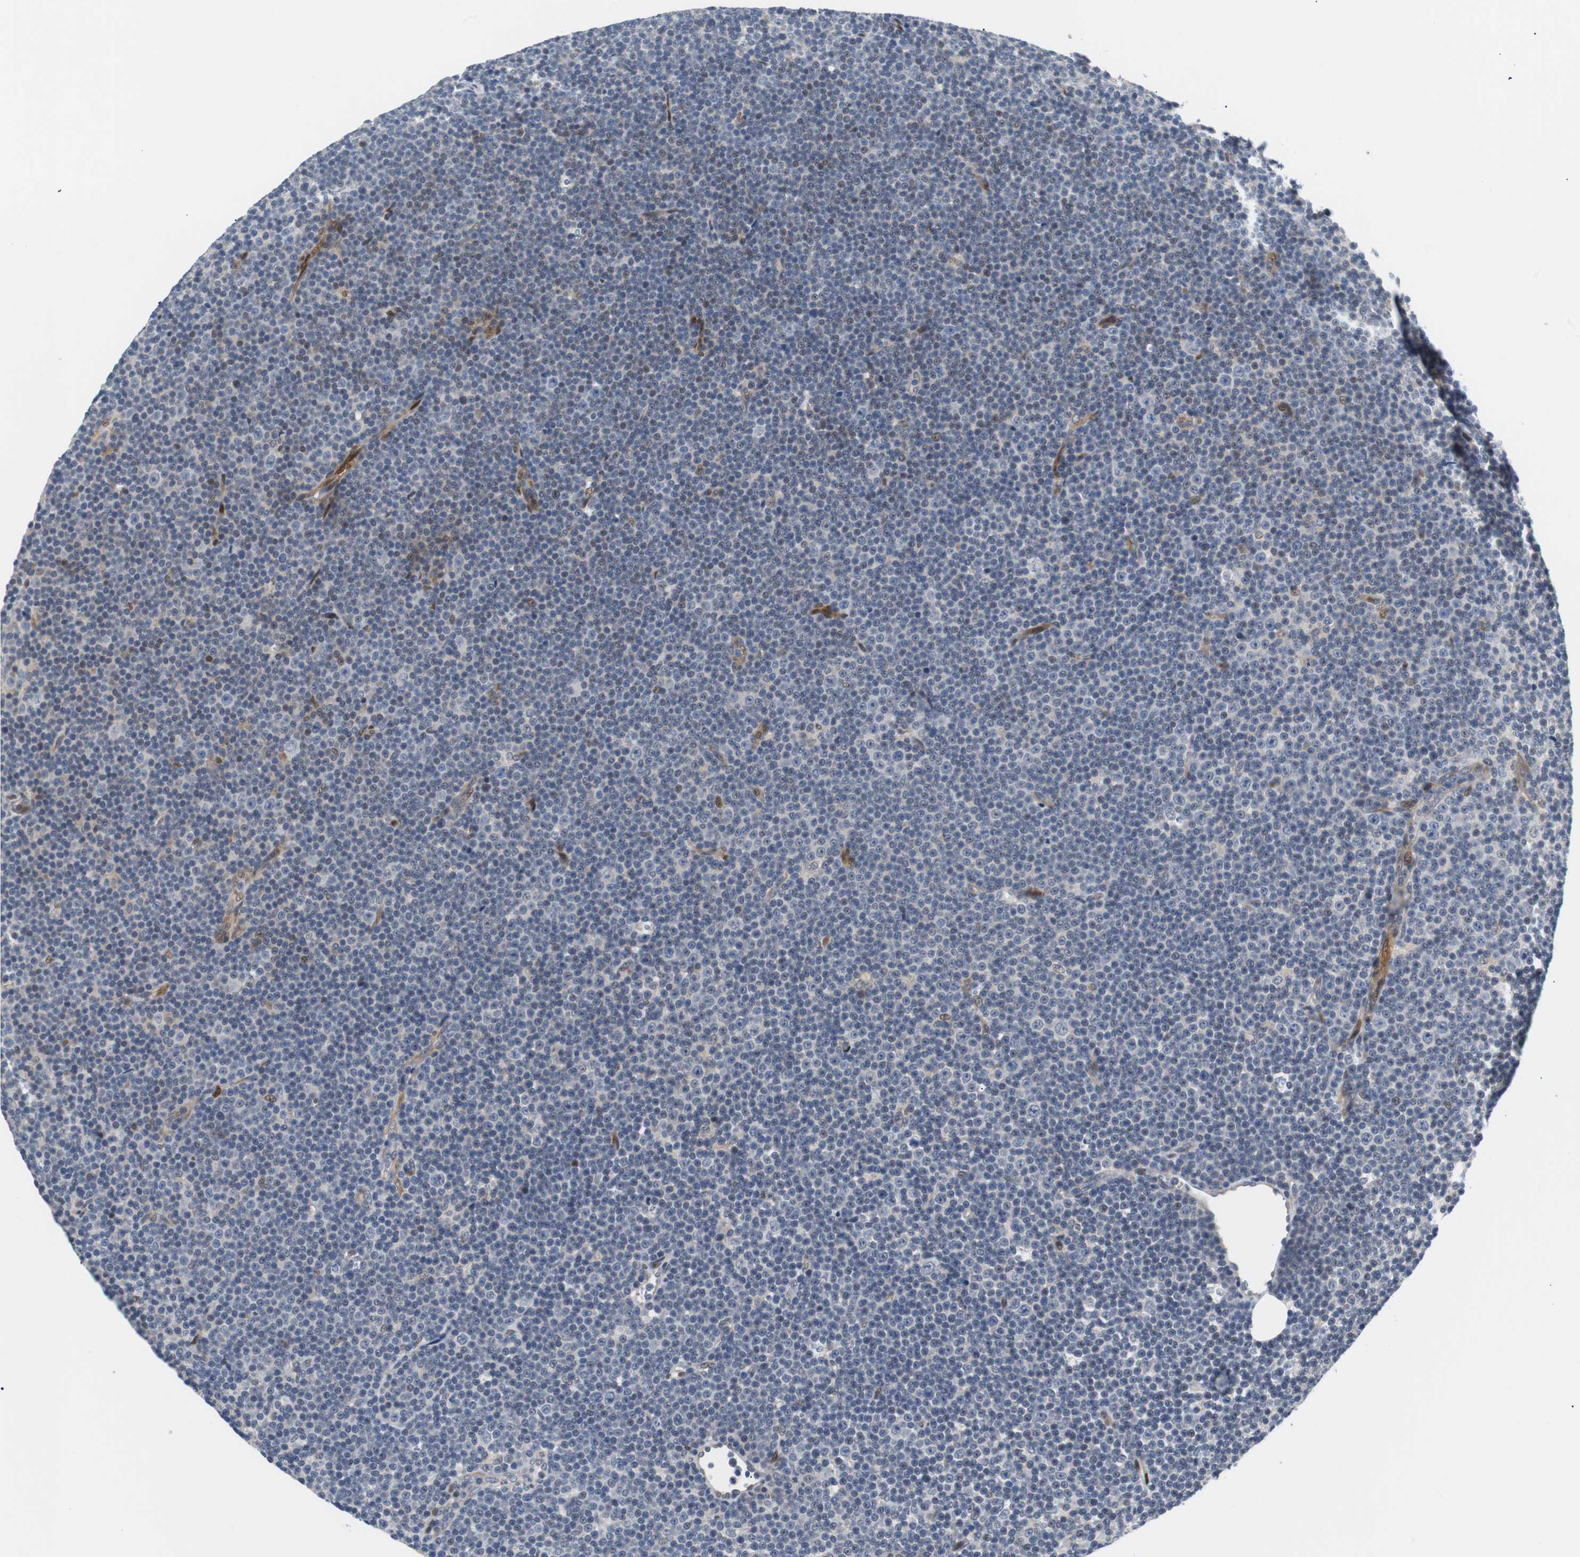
{"staining": {"intensity": "weak", "quantity": "<25%", "location": "nuclear"}, "tissue": "lymphoma", "cell_type": "Tumor cells", "image_type": "cancer", "snomed": [{"axis": "morphology", "description": "Malignant lymphoma, non-Hodgkin's type, Low grade"}, {"axis": "topography", "description": "Lymph node"}], "caption": "Lymphoma was stained to show a protein in brown. There is no significant expression in tumor cells.", "gene": "MAP2K4", "patient": {"sex": "female", "age": 67}}